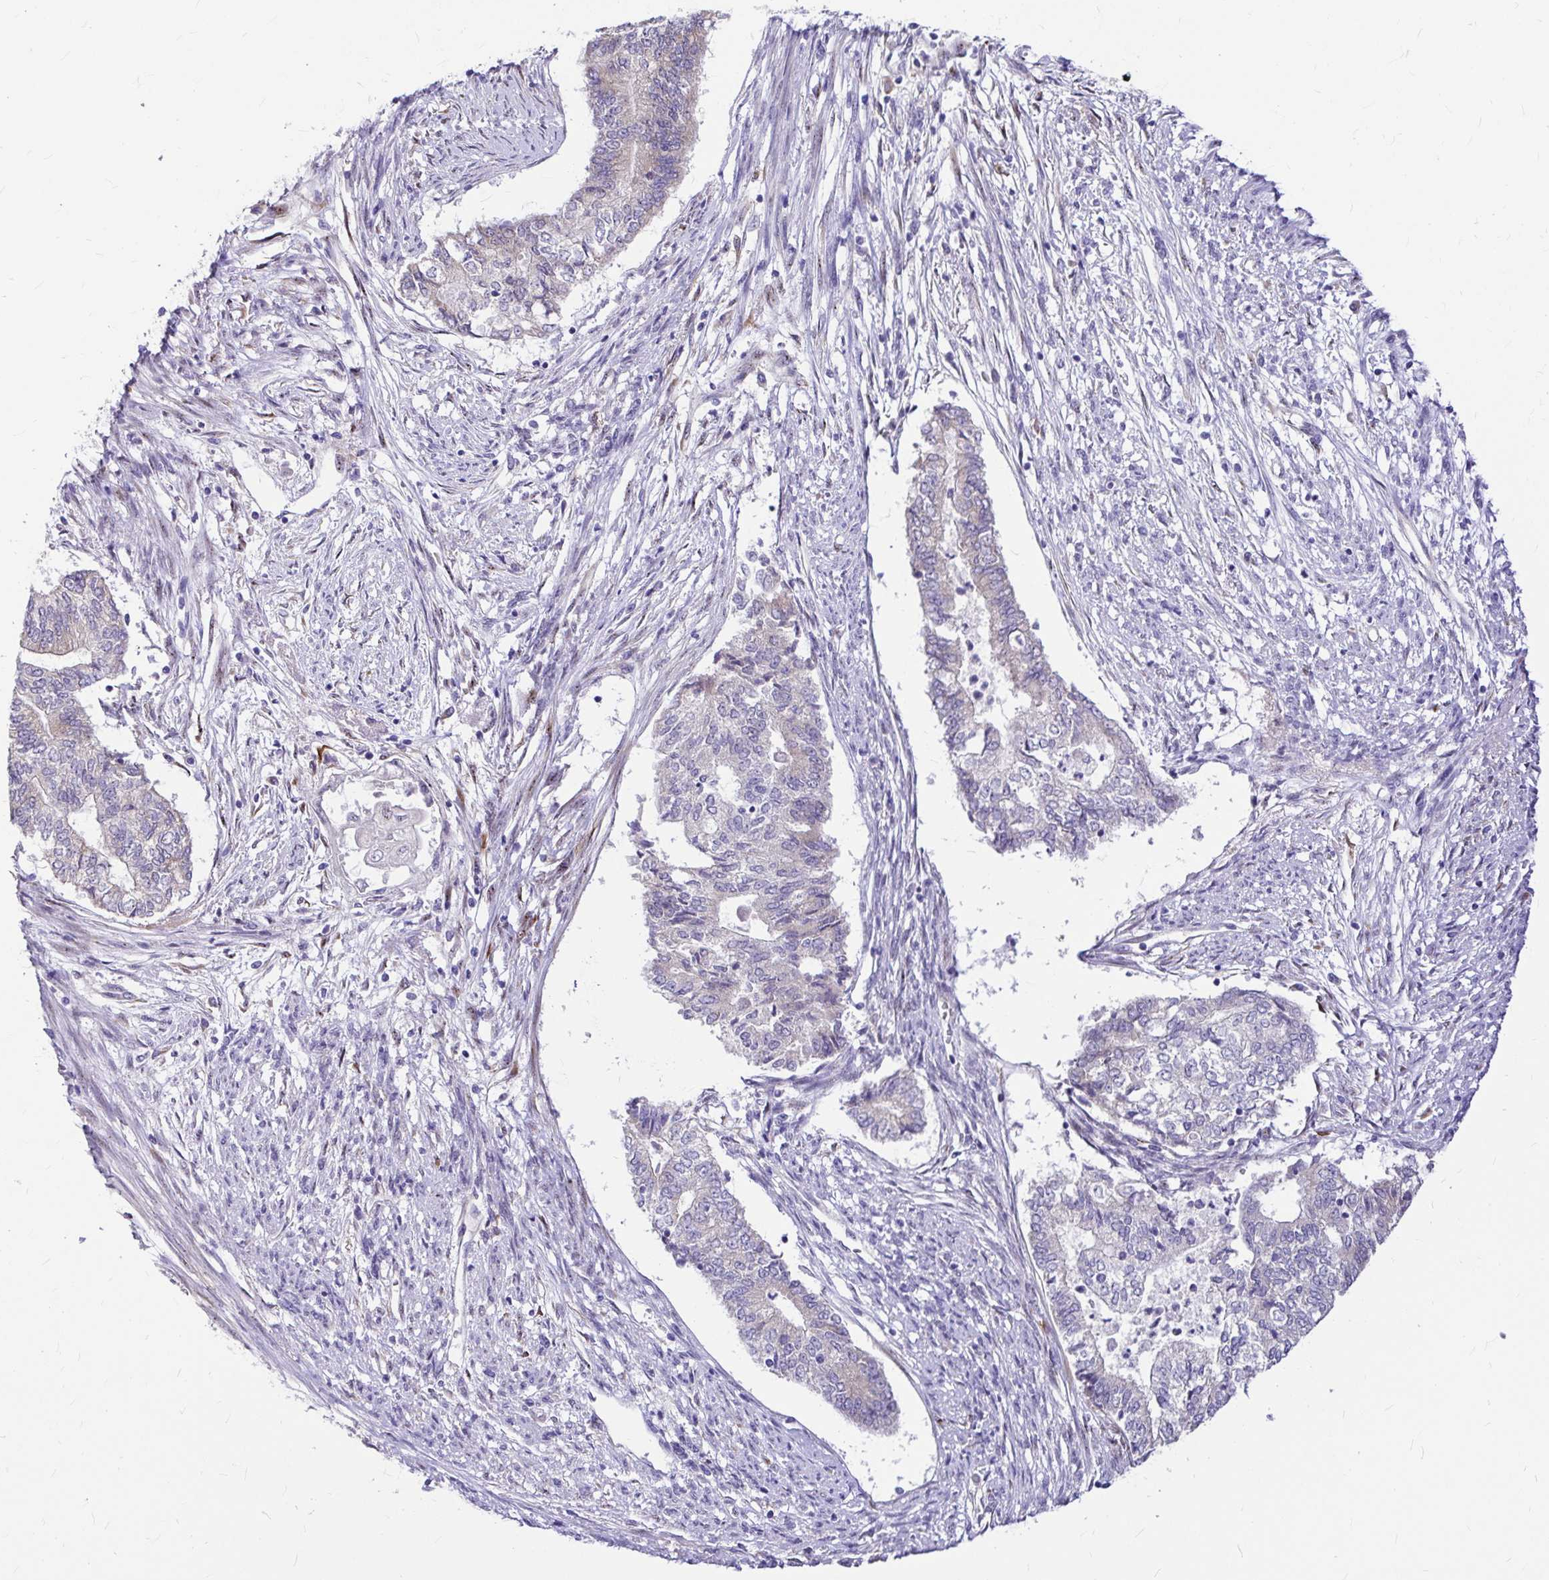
{"staining": {"intensity": "negative", "quantity": "none", "location": "none"}, "tissue": "endometrial cancer", "cell_type": "Tumor cells", "image_type": "cancer", "snomed": [{"axis": "morphology", "description": "Adenocarcinoma, NOS"}, {"axis": "topography", "description": "Endometrium"}], "caption": "The immunohistochemistry (IHC) image has no significant positivity in tumor cells of adenocarcinoma (endometrial) tissue.", "gene": "GABBR2", "patient": {"sex": "female", "age": 65}}